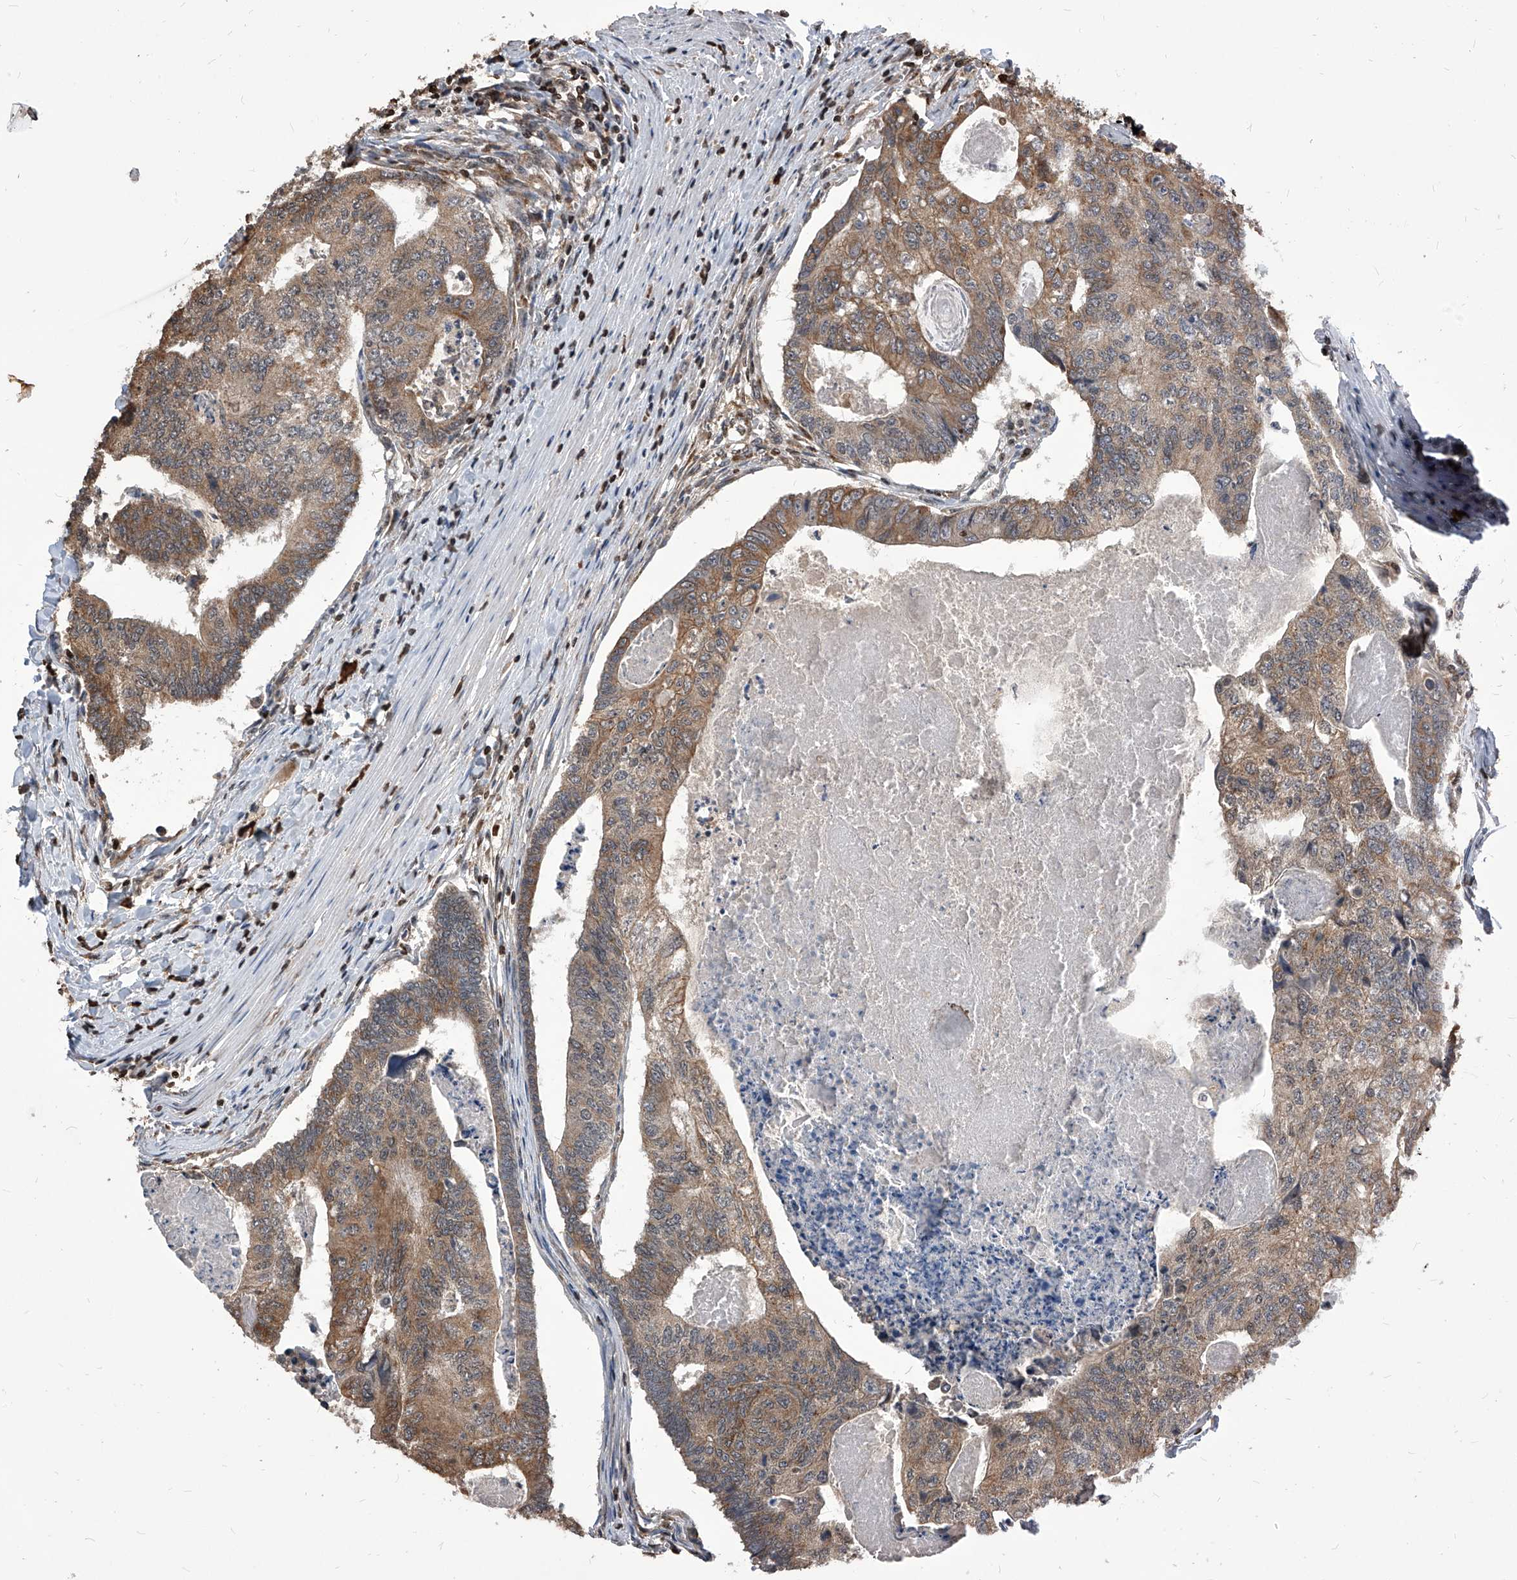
{"staining": {"intensity": "moderate", "quantity": "25%-75%", "location": "cytoplasmic/membranous"}, "tissue": "colorectal cancer", "cell_type": "Tumor cells", "image_type": "cancer", "snomed": [{"axis": "morphology", "description": "Adenocarcinoma, NOS"}, {"axis": "topography", "description": "Colon"}], "caption": "Immunohistochemistry (IHC) of colorectal adenocarcinoma shows medium levels of moderate cytoplasmic/membranous positivity in approximately 25%-75% of tumor cells.", "gene": "ID1", "patient": {"sex": "female", "age": 67}}